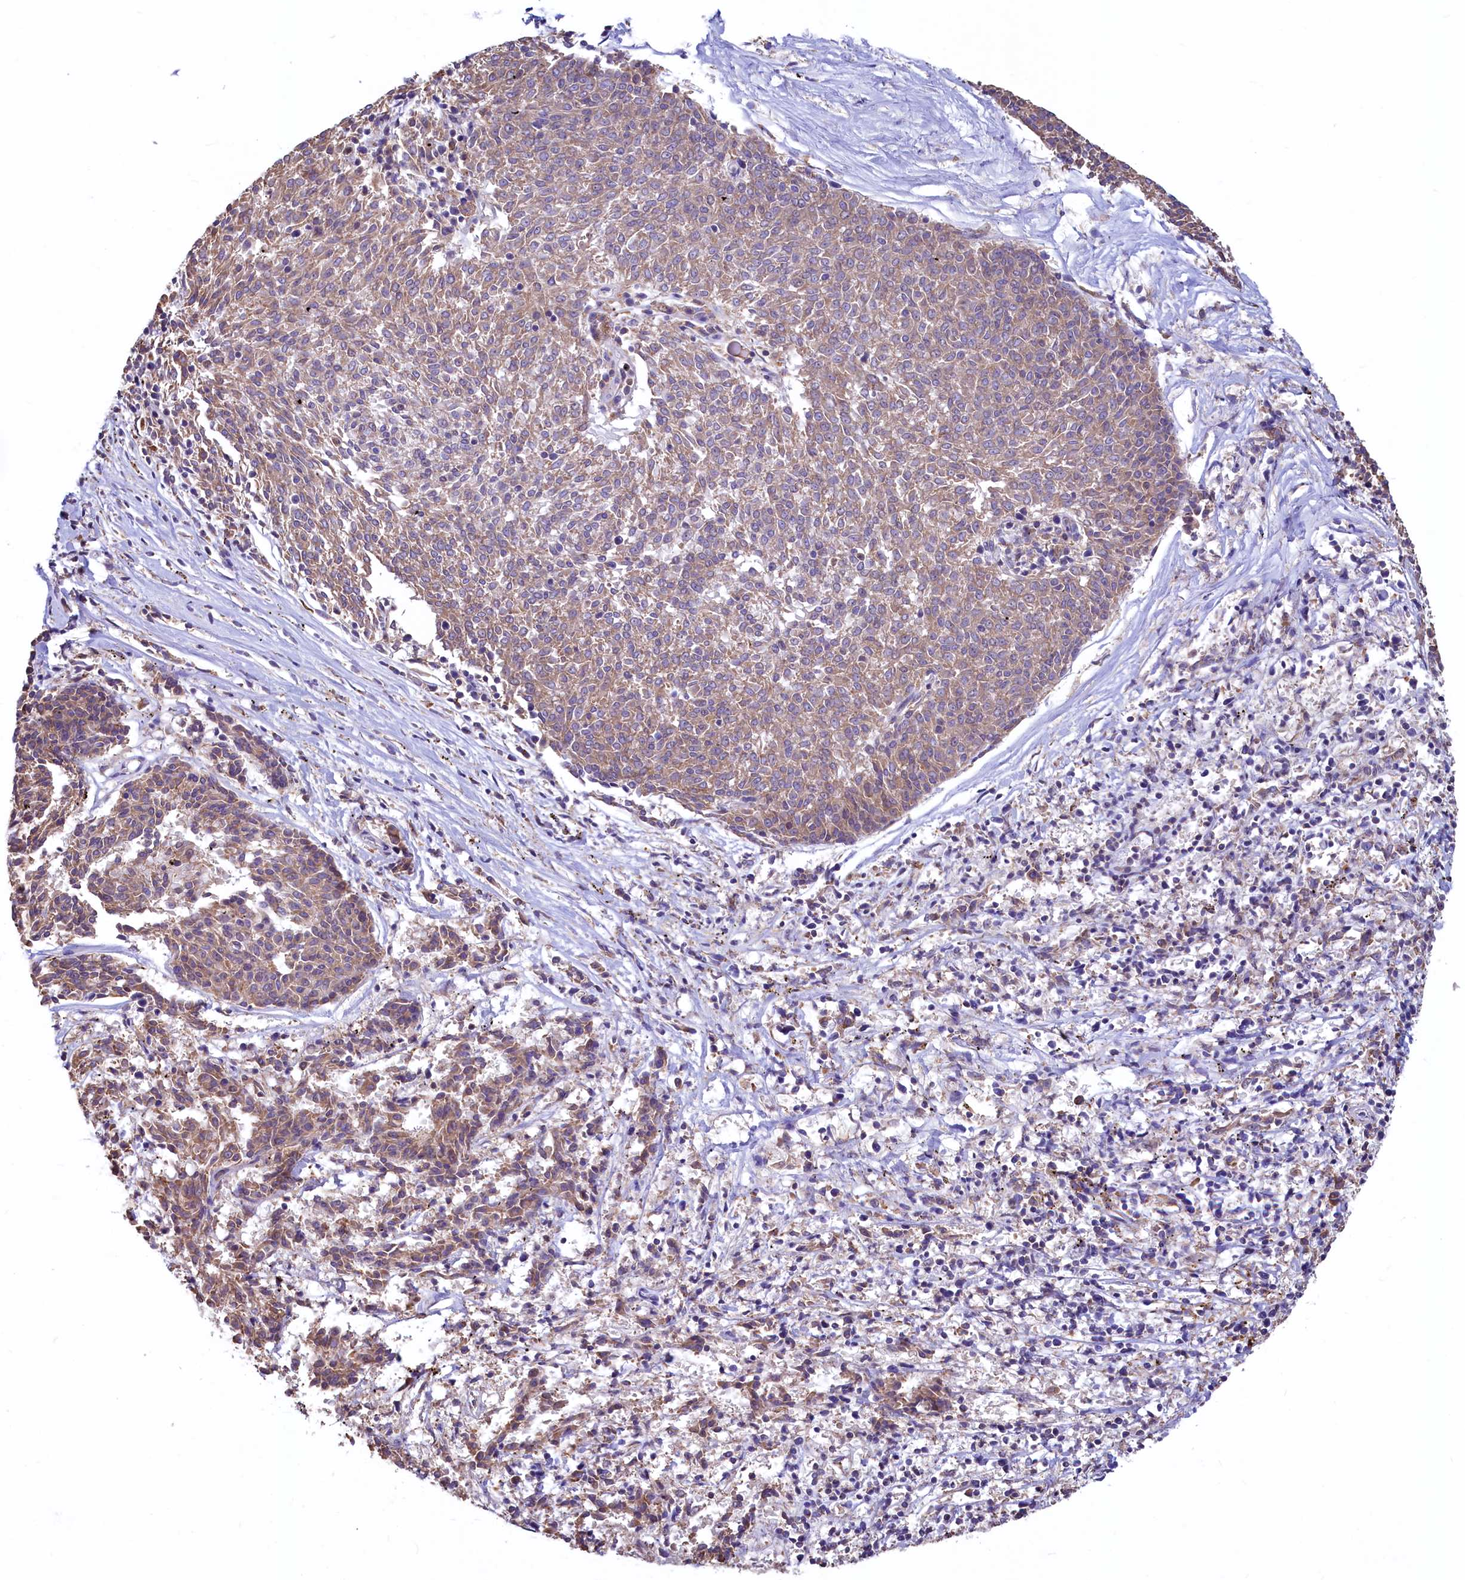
{"staining": {"intensity": "weak", "quantity": ">75%", "location": "cytoplasmic/membranous"}, "tissue": "melanoma", "cell_type": "Tumor cells", "image_type": "cancer", "snomed": [{"axis": "morphology", "description": "Malignant melanoma, NOS"}, {"axis": "topography", "description": "Skin"}], "caption": "About >75% of tumor cells in malignant melanoma display weak cytoplasmic/membranous protein staining as visualized by brown immunohistochemical staining.", "gene": "HPS6", "patient": {"sex": "female", "age": 72}}